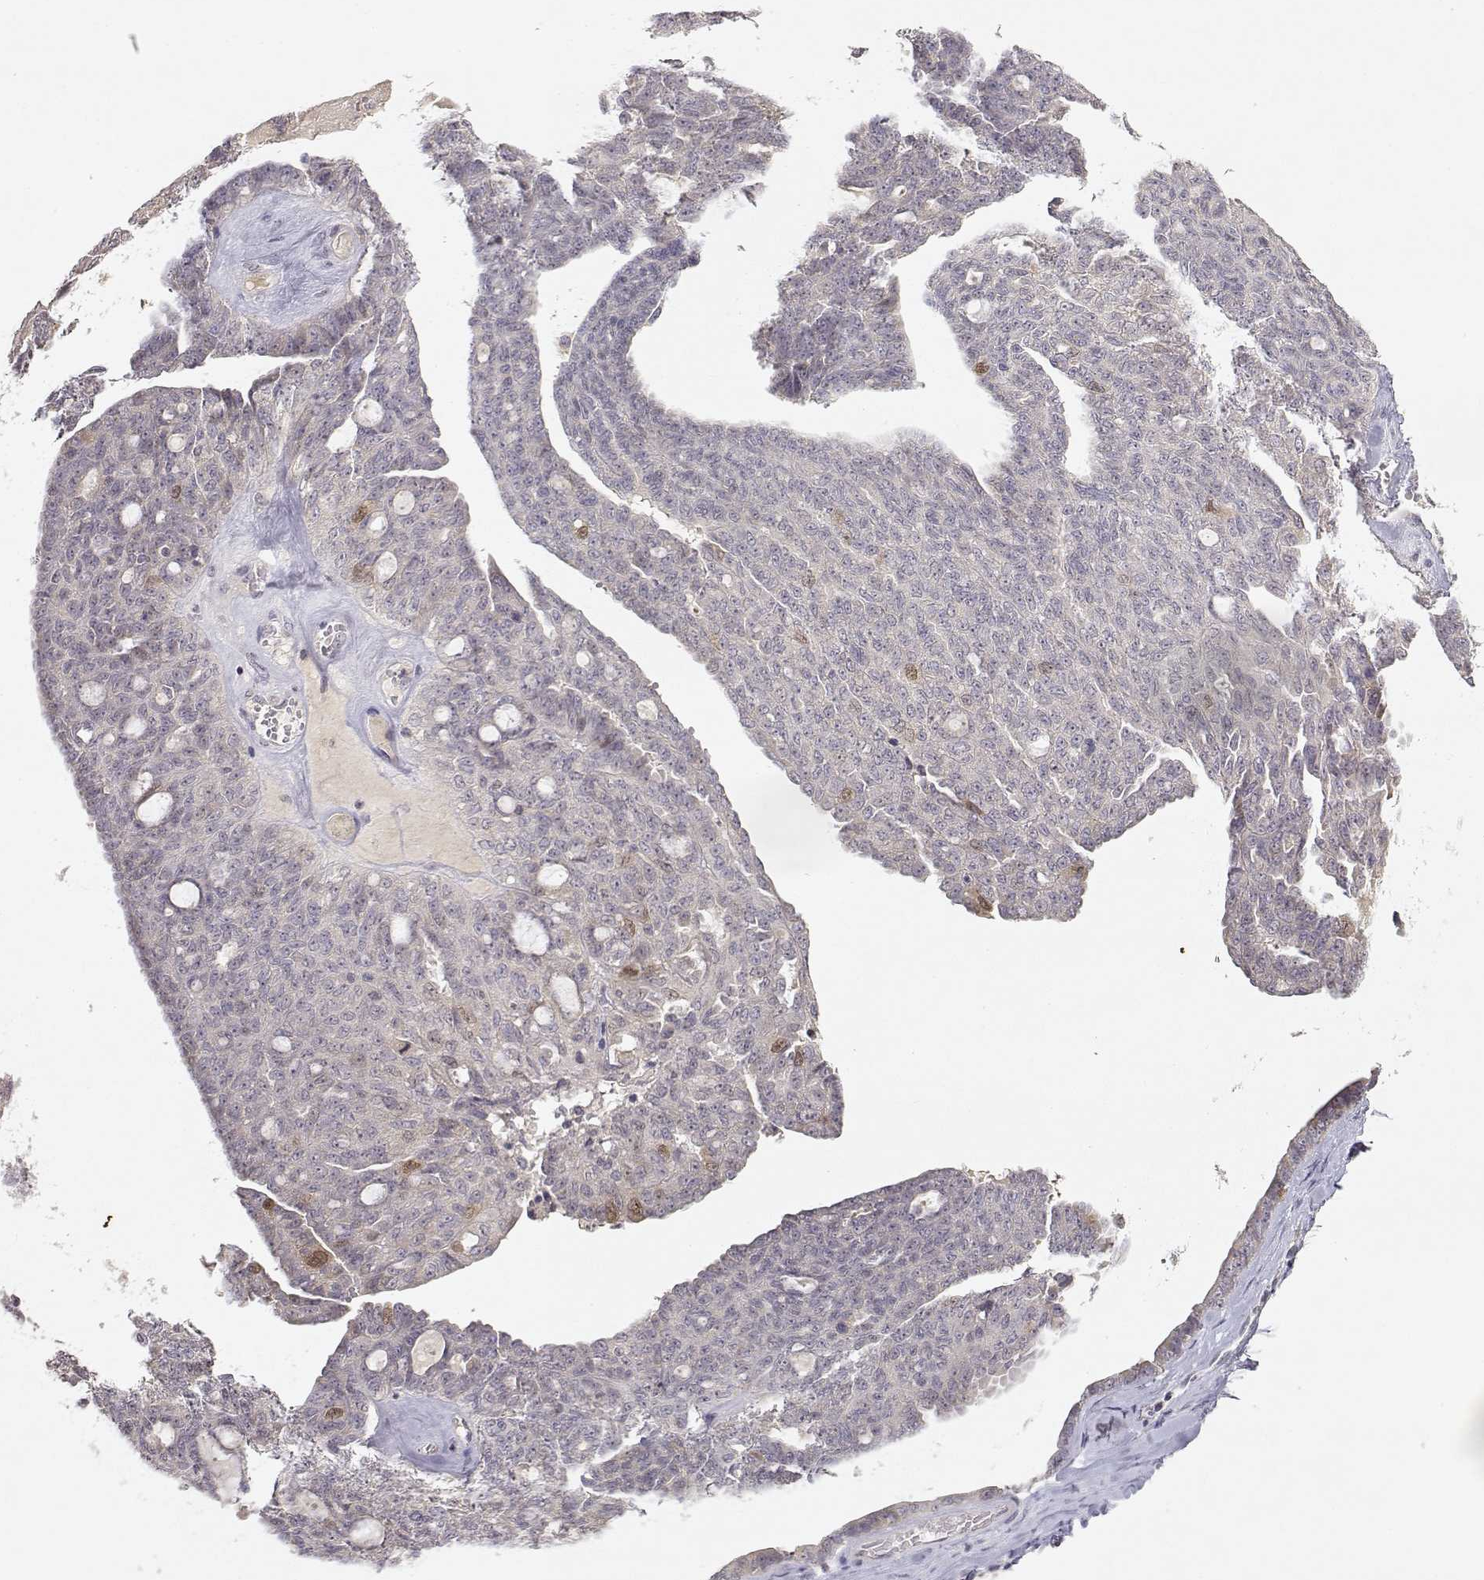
{"staining": {"intensity": "moderate", "quantity": "<25%", "location": "cytoplasmic/membranous"}, "tissue": "ovarian cancer", "cell_type": "Tumor cells", "image_type": "cancer", "snomed": [{"axis": "morphology", "description": "Cystadenocarcinoma, serous, NOS"}, {"axis": "topography", "description": "Ovary"}], "caption": "Tumor cells show low levels of moderate cytoplasmic/membranous positivity in approximately <25% of cells in ovarian serous cystadenocarcinoma.", "gene": "RAD51", "patient": {"sex": "female", "age": 71}}